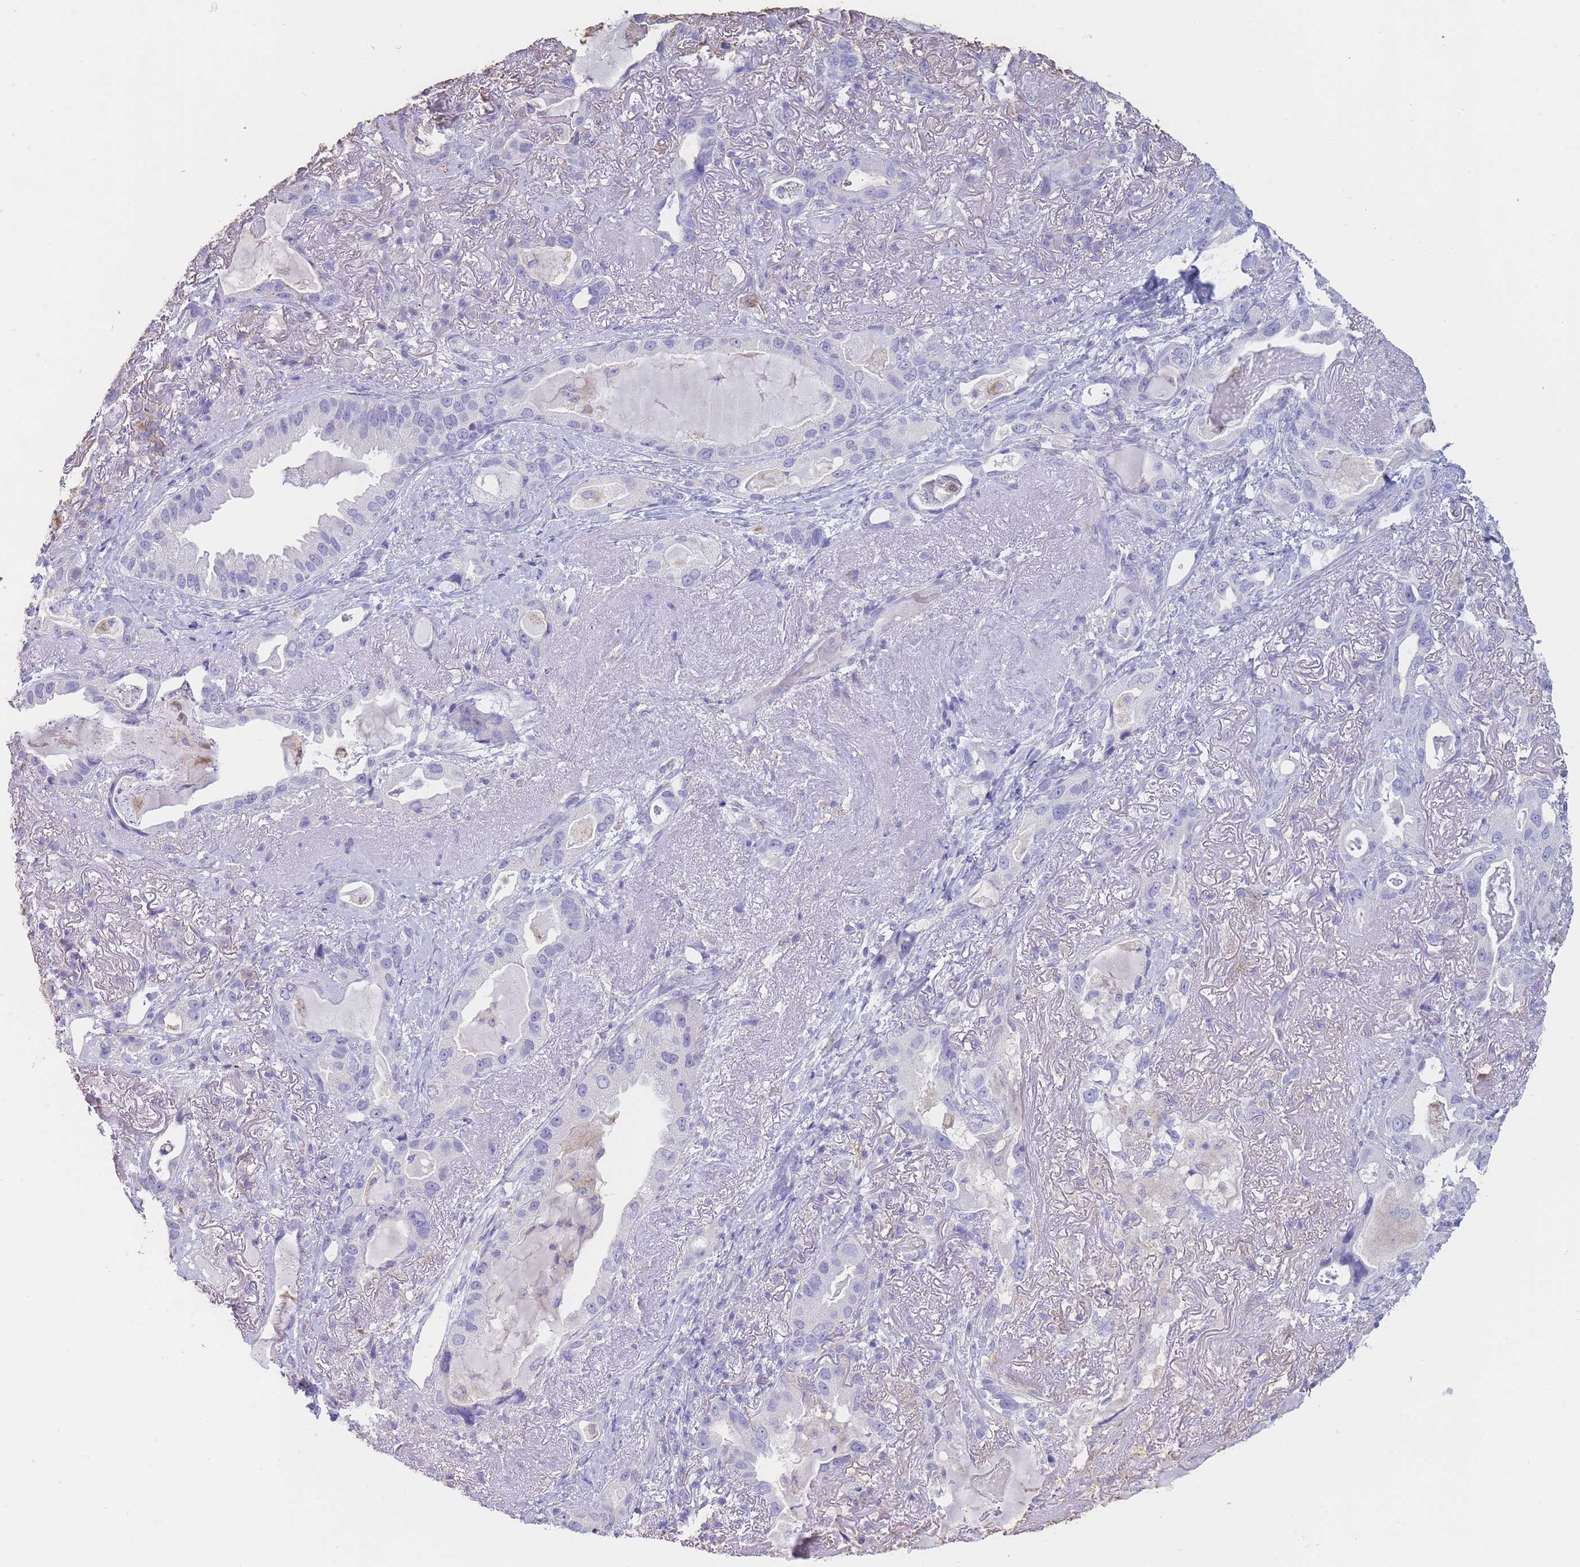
{"staining": {"intensity": "negative", "quantity": "none", "location": "none"}, "tissue": "lung cancer", "cell_type": "Tumor cells", "image_type": "cancer", "snomed": [{"axis": "morphology", "description": "Adenocarcinoma, NOS"}, {"axis": "topography", "description": "Lung"}], "caption": "An immunohistochemistry micrograph of lung cancer is shown. There is no staining in tumor cells of lung cancer. Brightfield microscopy of immunohistochemistry (IHC) stained with DAB (3,3'-diaminobenzidine) (brown) and hematoxylin (blue), captured at high magnification.", "gene": "CD37", "patient": {"sex": "female", "age": 69}}